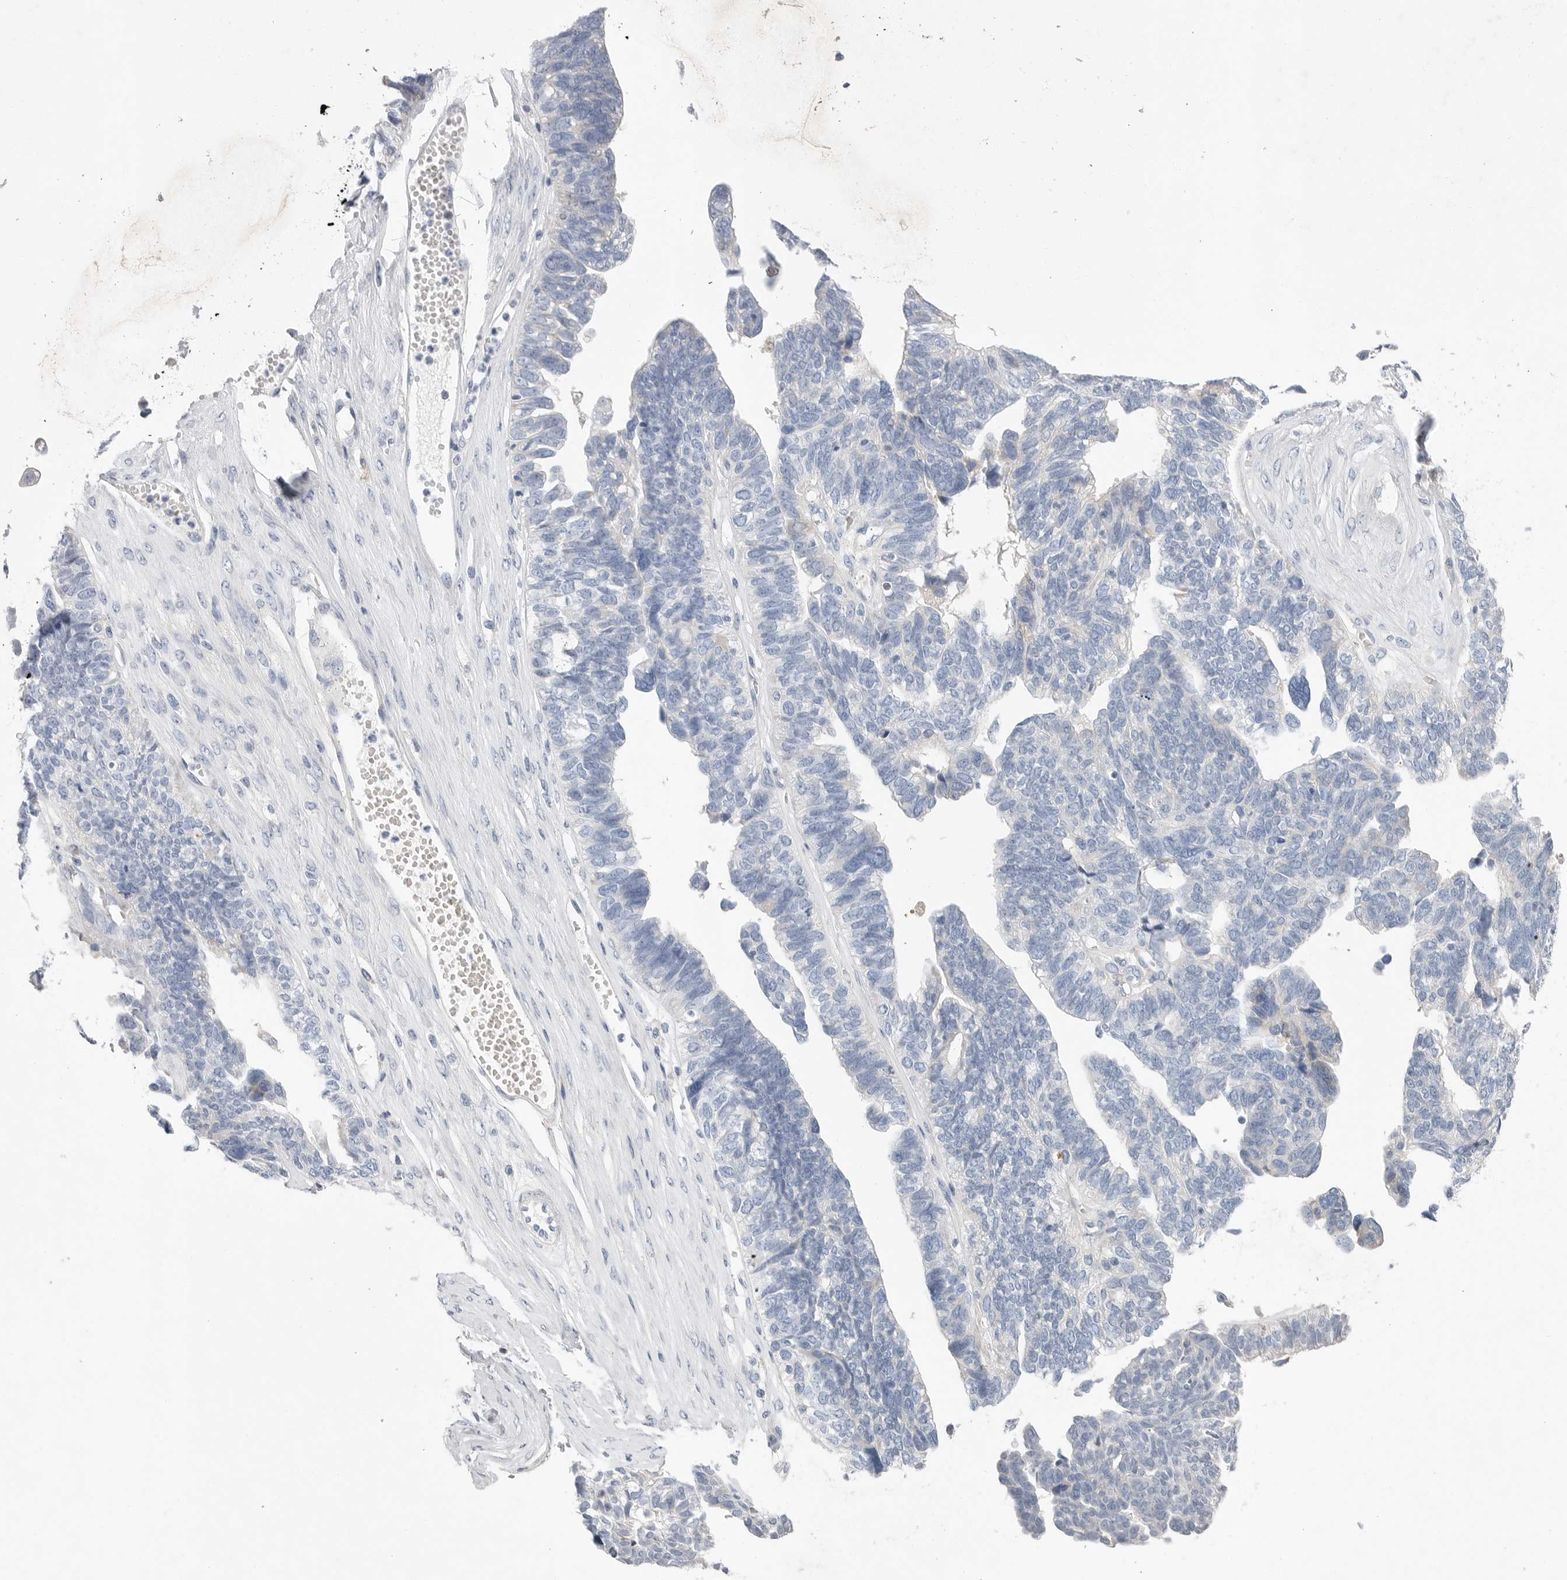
{"staining": {"intensity": "negative", "quantity": "none", "location": "none"}, "tissue": "ovarian cancer", "cell_type": "Tumor cells", "image_type": "cancer", "snomed": [{"axis": "morphology", "description": "Cystadenocarcinoma, serous, NOS"}, {"axis": "topography", "description": "Ovary"}], "caption": "Immunohistochemistry histopathology image of human ovarian cancer stained for a protein (brown), which shows no expression in tumor cells.", "gene": "CAMK2B", "patient": {"sex": "female", "age": 79}}